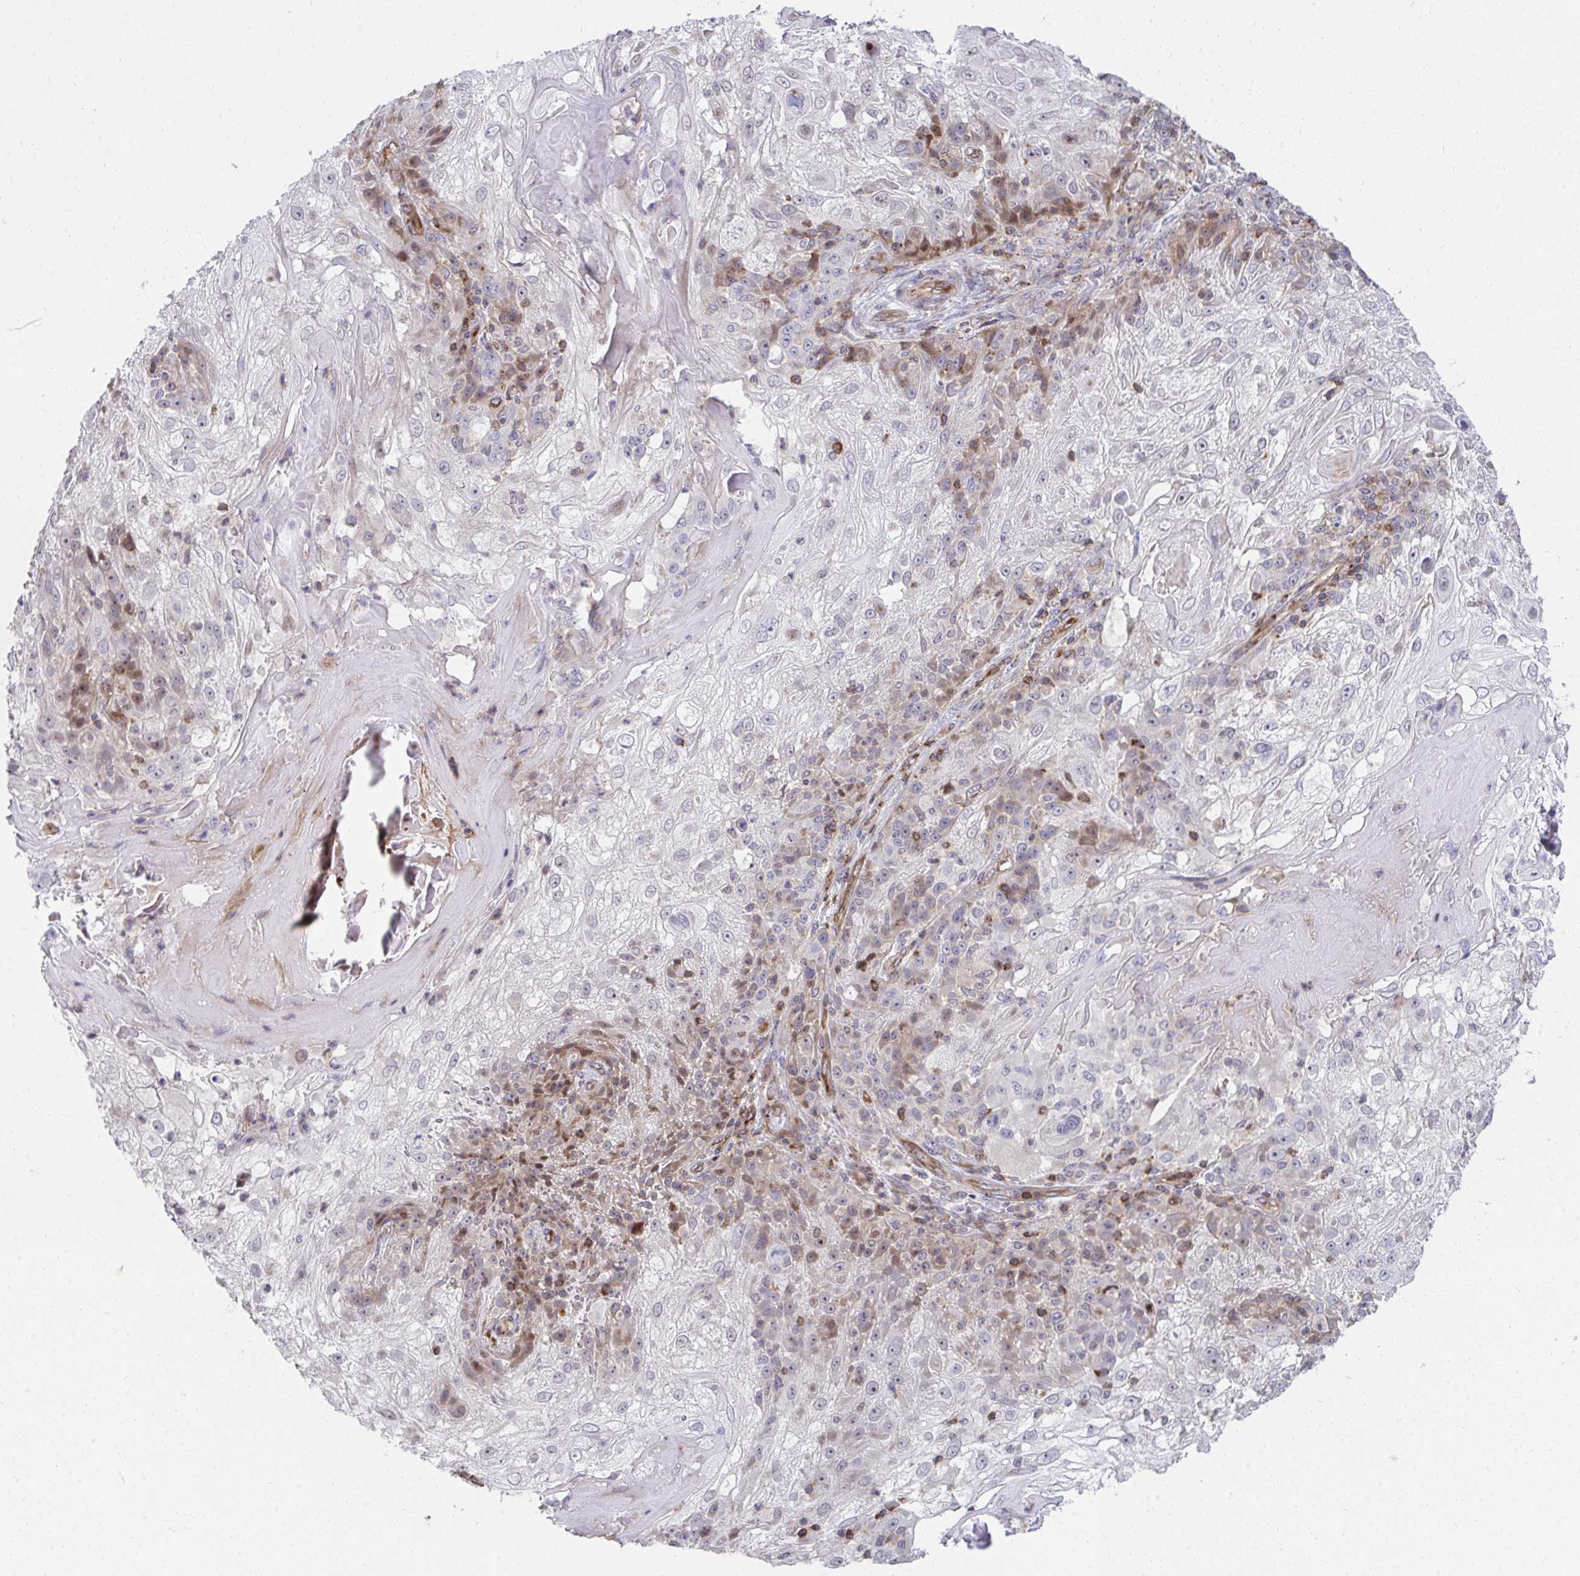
{"staining": {"intensity": "moderate", "quantity": "<25%", "location": "cytoplasmic/membranous,nuclear"}, "tissue": "skin cancer", "cell_type": "Tumor cells", "image_type": "cancer", "snomed": [{"axis": "morphology", "description": "Normal tissue, NOS"}, {"axis": "morphology", "description": "Squamous cell carcinoma, NOS"}, {"axis": "topography", "description": "Skin"}], "caption": "An image of human squamous cell carcinoma (skin) stained for a protein reveals moderate cytoplasmic/membranous and nuclear brown staining in tumor cells.", "gene": "FOXN3", "patient": {"sex": "female", "age": 83}}